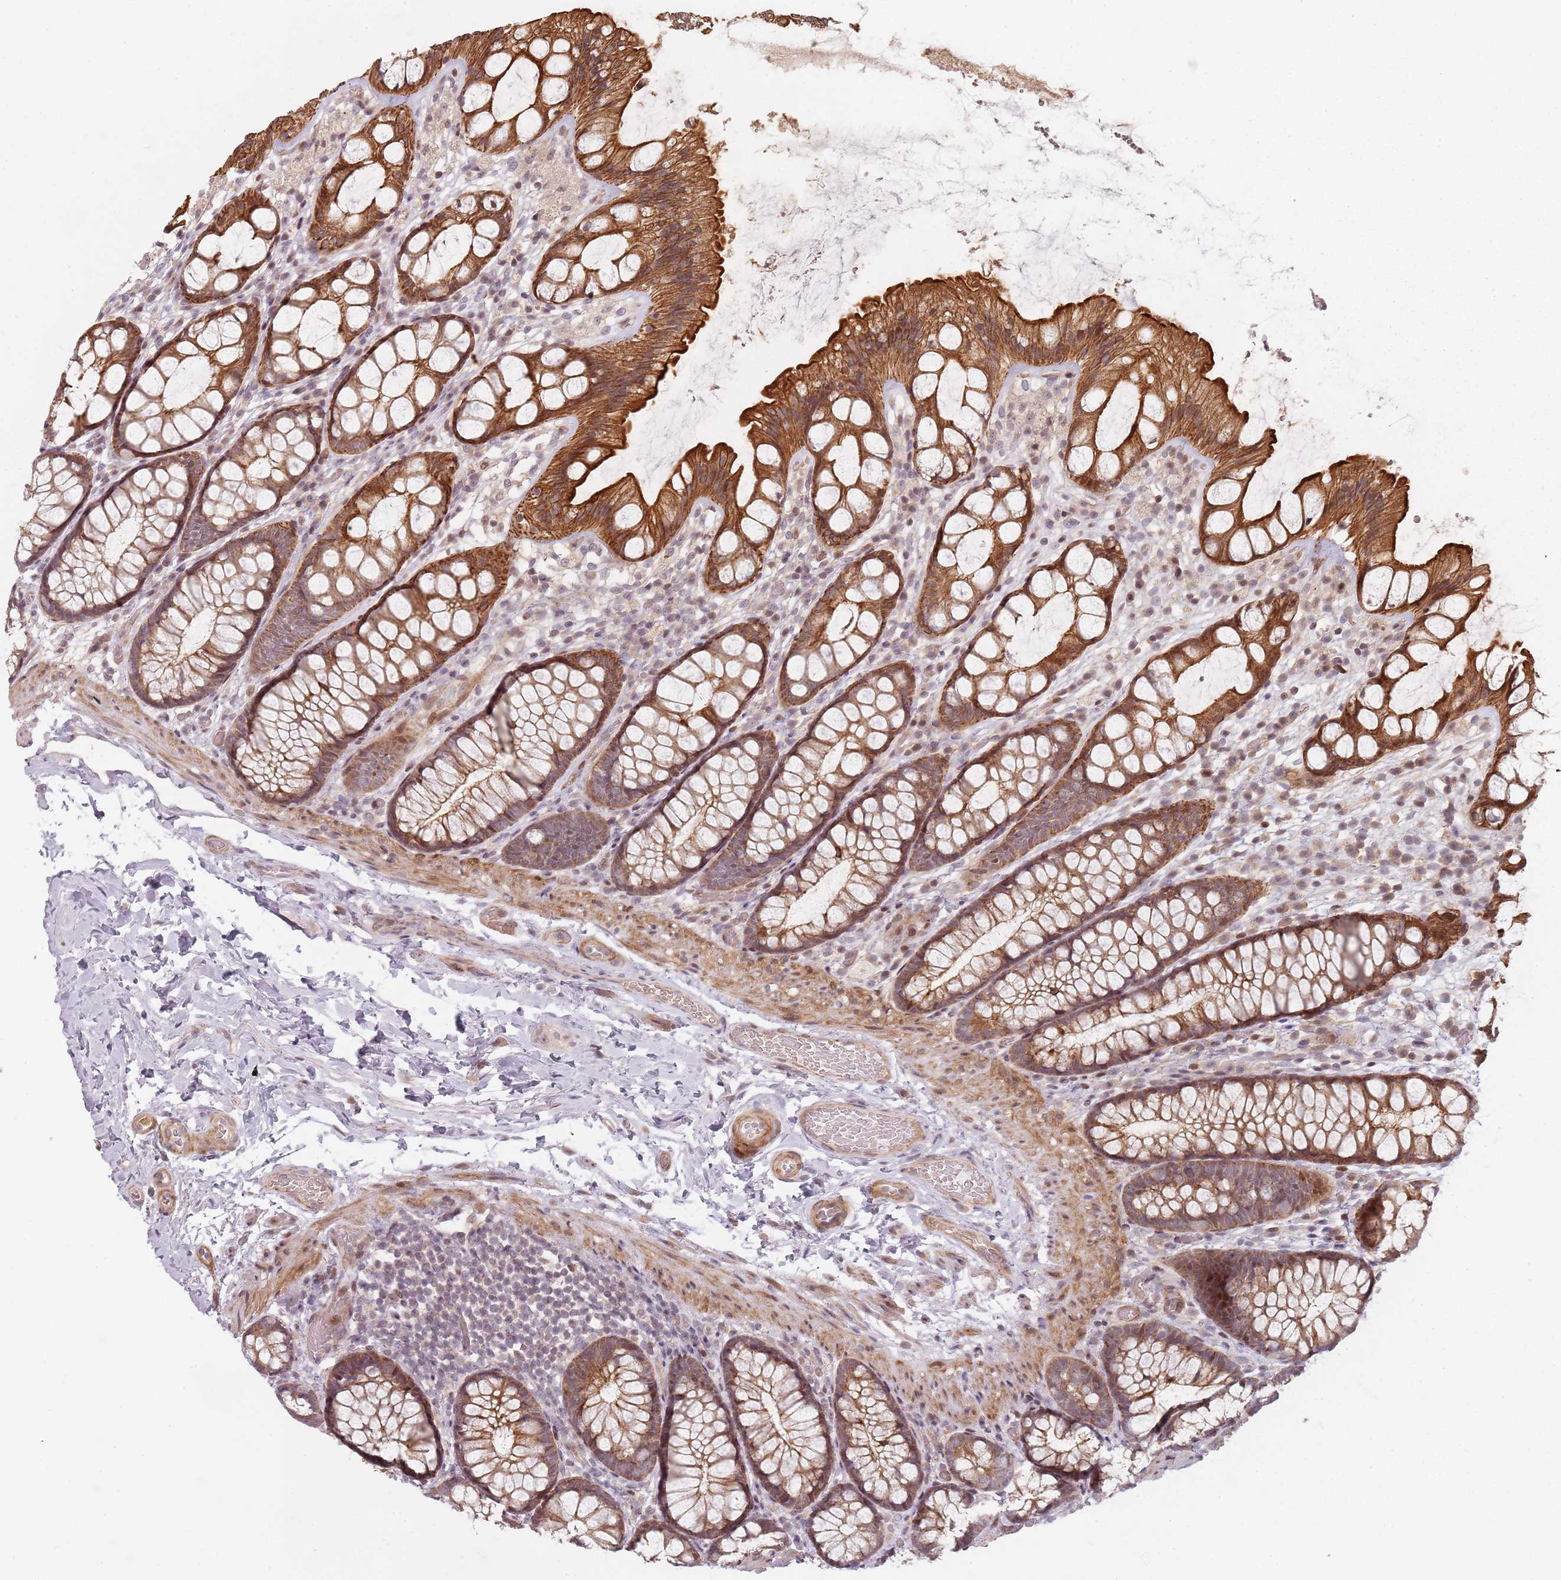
{"staining": {"intensity": "moderate", "quantity": ">75%", "location": "cytoplasmic/membranous"}, "tissue": "colon", "cell_type": "Endothelial cells", "image_type": "normal", "snomed": [{"axis": "morphology", "description": "Normal tissue, NOS"}, {"axis": "topography", "description": "Colon"}], "caption": "IHC (DAB) staining of unremarkable colon exhibits moderate cytoplasmic/membranous protein staining in approximately >75% of endothelial cells.", "gene": "RPS6KA2", "patient": {"sex": "male", "age": 47}}